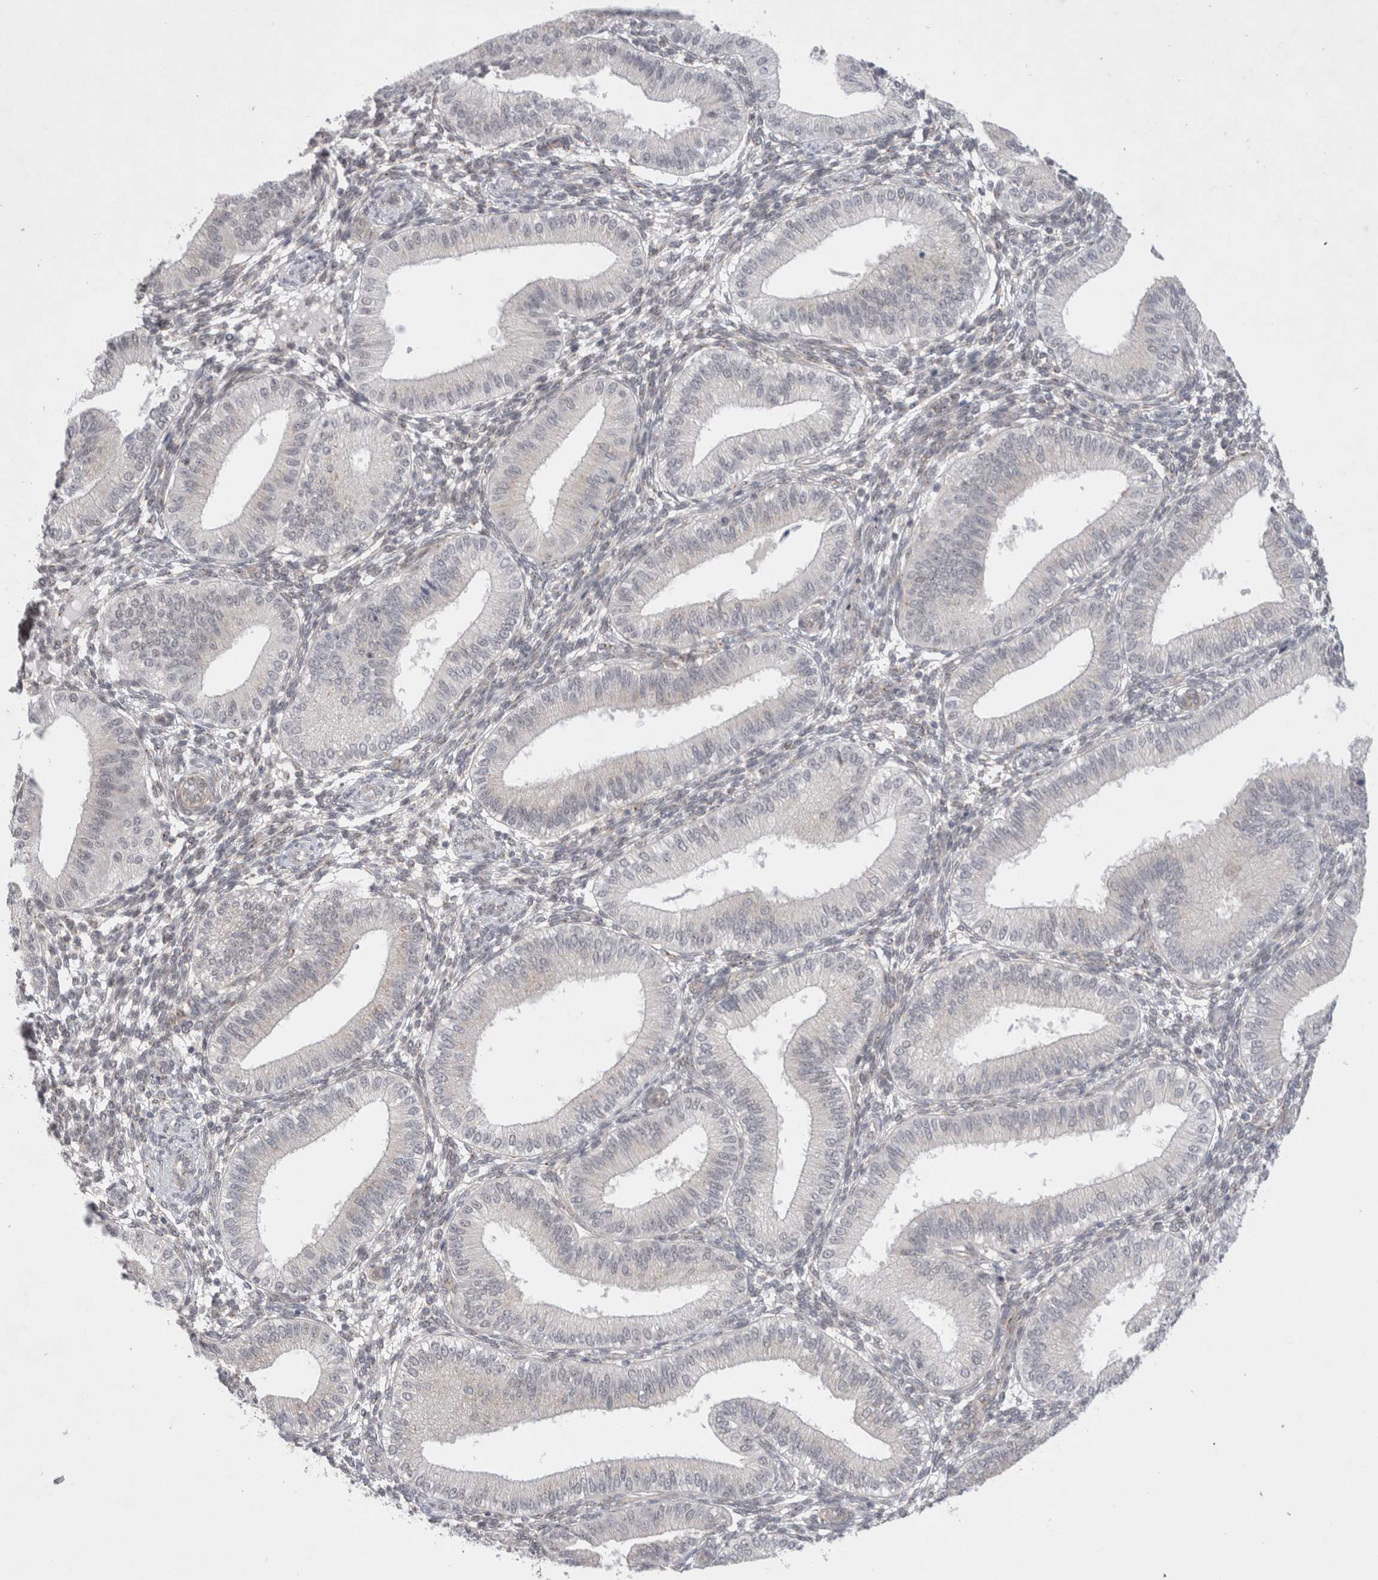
{"staining": {"intensity": "negative", "quantity": "none", "location": "none"}, "tissue": "endometrium", "cell_type": "Cells in endometrial stroma", "image_type": "normal", "snomed": [{"axis": "morphology", "description": "Normal tissue, NOS"}, {"axis": "topography", "description": "Endometrium"}], "caption": "DAB (3,3'-diaminobenzidine) immunohistochemical staining of normal endometrium exhibits no significant expression in cells in endometrial stroma. (DAB (3,3'-diaminobenzidine) immunohistochemistry visualized using brightfield microscopy, high magnification).", "gene": "BICD2", "patient": {"sex": "female", "age": 39}}